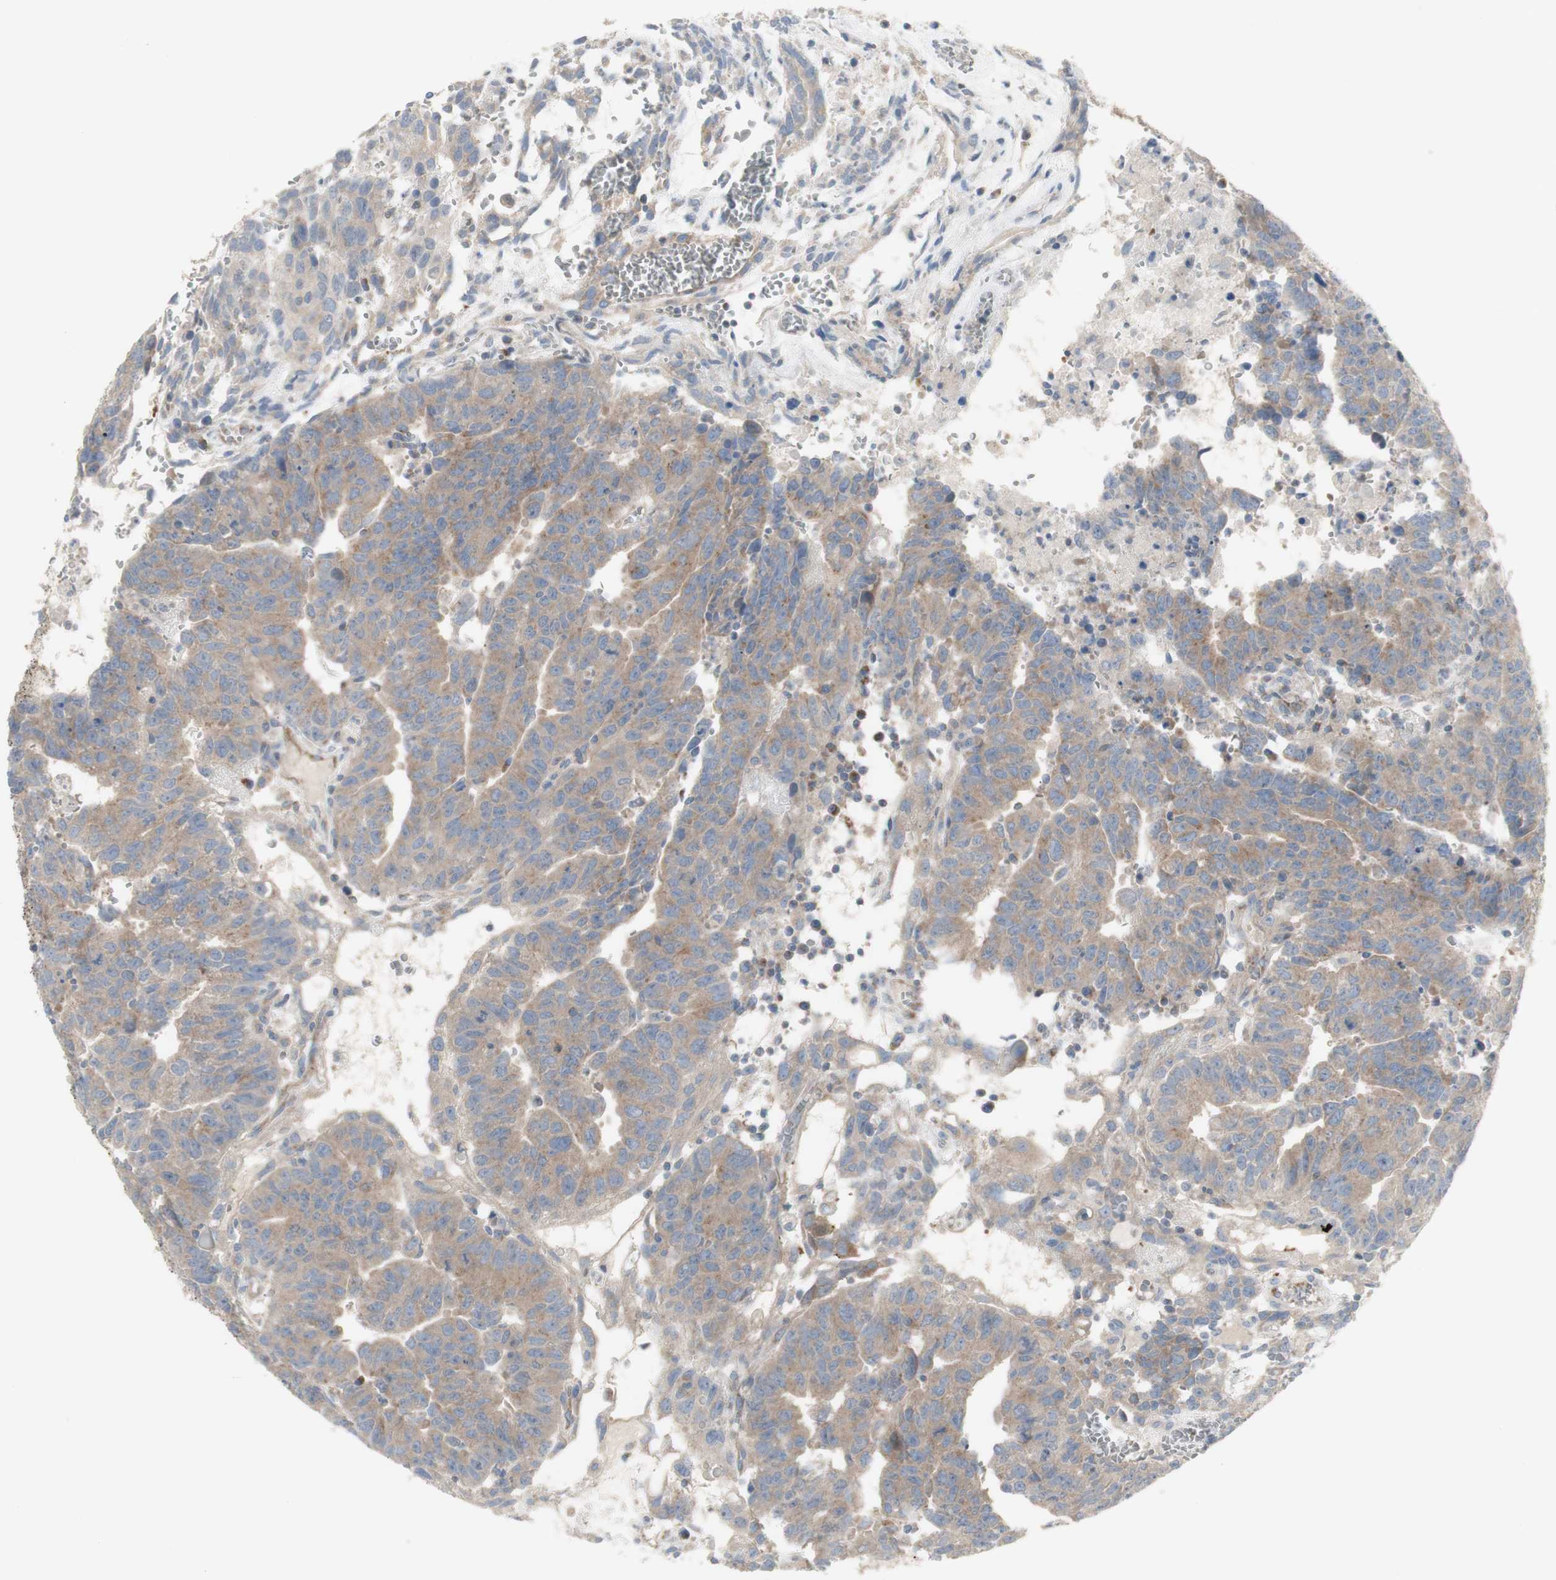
{"staining": {"intensity": "weak", "quantity": ">75%", "location": "cytoplasmic/membranous"}, "tissue": "testis cancer", "cell_type": "Tumor cells", "image_type": "cancer", "snomed": [{"axis": "morphology", "description": "Seminoma, NOS"}, {"axis": "morphology", "description": "Carcinoma, Embryonal, NOS"}, {"axis": "topography", "description": "Testis"}], "caption": "This is a micrograph of immunohistochemistry staining of testis seminoma, which shows weak expression in the cytoplasmic/membranous of tumor cells.", "gene": "C3orf52", "patient": {"sex": "male", "age": 52}}